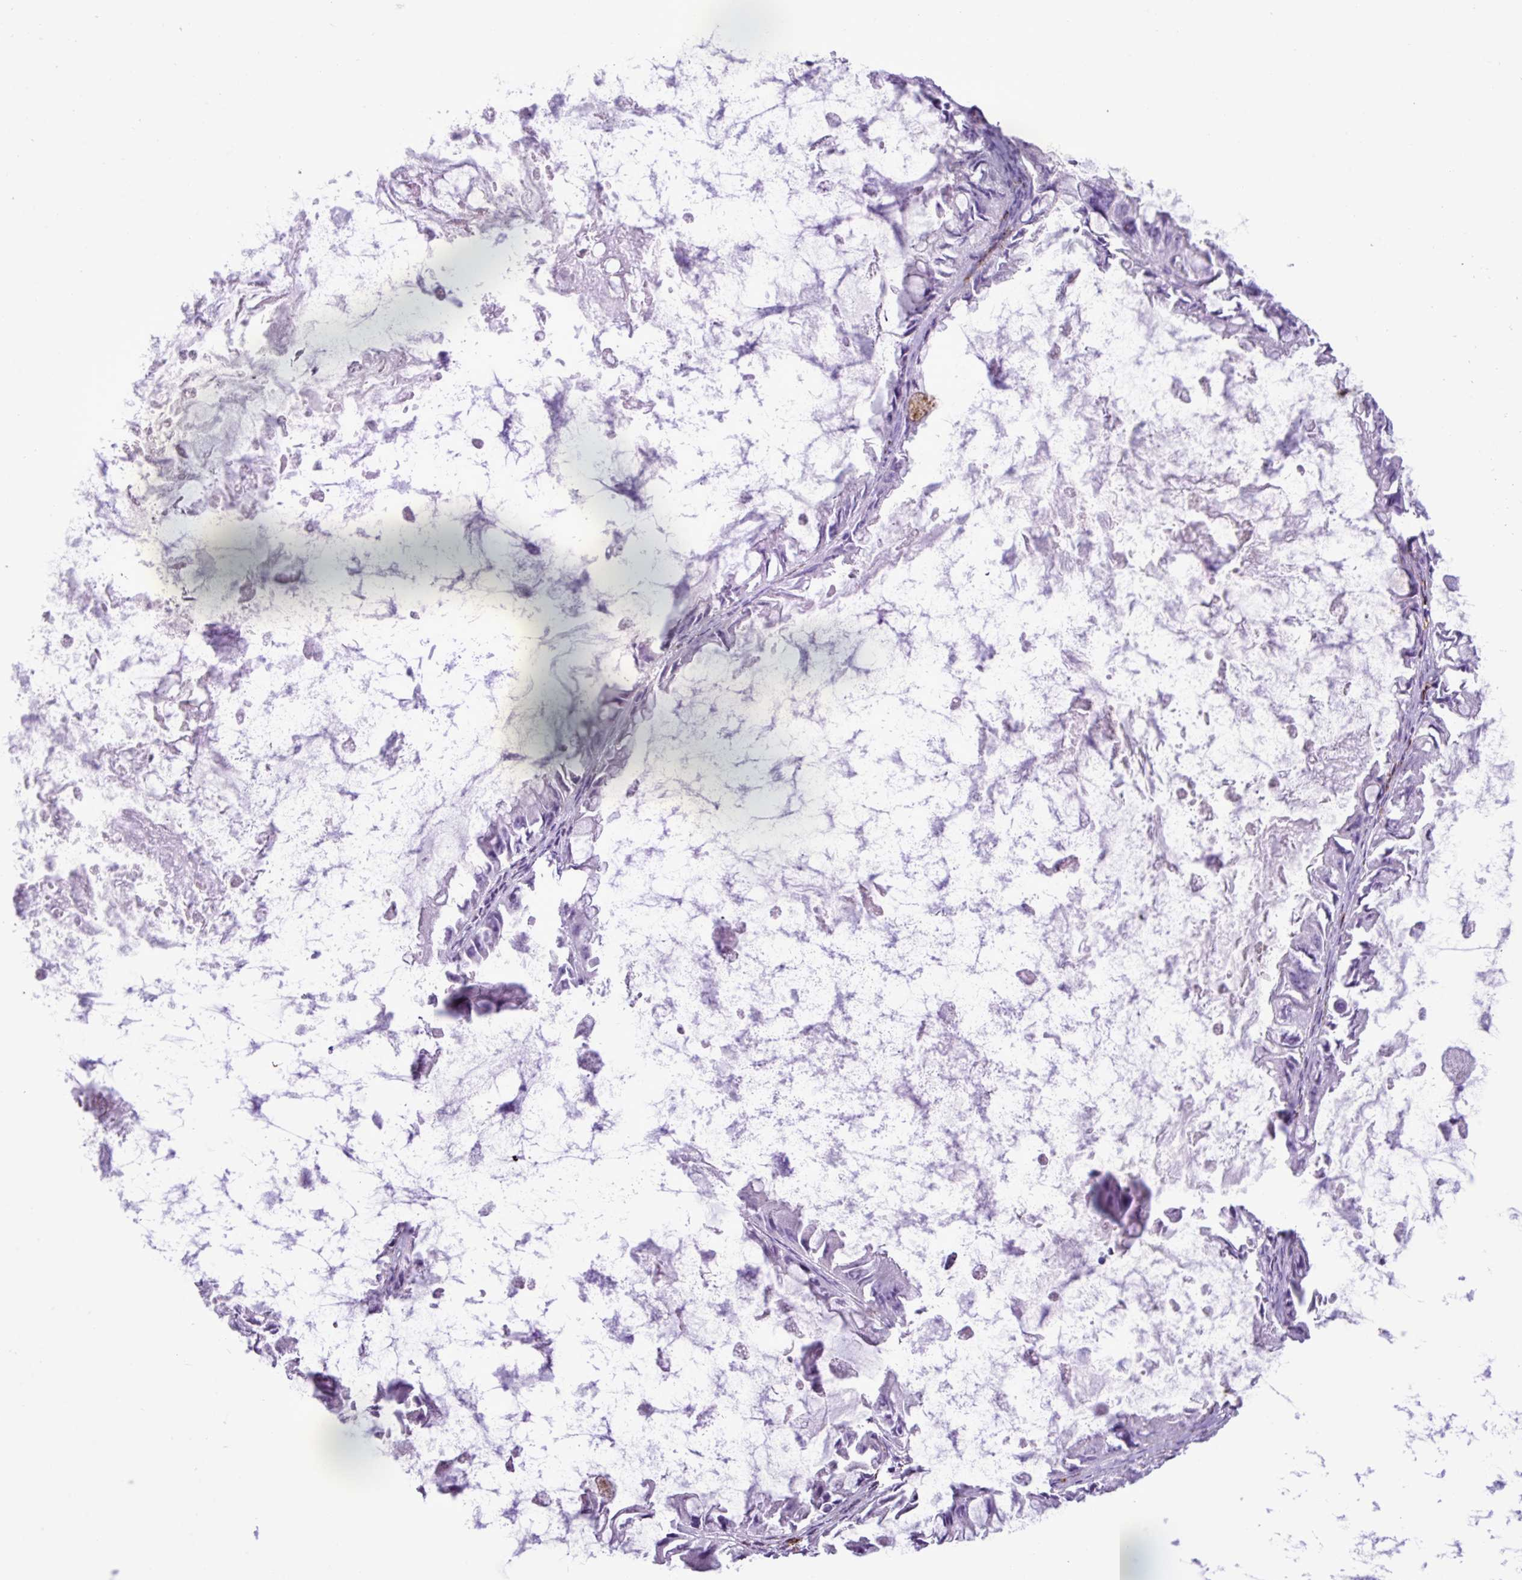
{"staining": {"intensity": "negative", "quantity": "none", "location": "none"}, "tissue": "ovarian cancer", "cell_type": "Tumor cells", "image_type": "cancer", "snomed": [{"axis": "morphology", "description": "Cystadenocarcinoma, mucinous, NOS"}, {"axis": "topography", "description": "Ovary"}], "caption": "DAB (3,3'-diaminobenzidine) immunohistochemical staining of human ovarian cancer shows no significant staining in tumor cells.", "gene": "ZSCAN5A", "patient": {"sex": "female", "age": 61}}